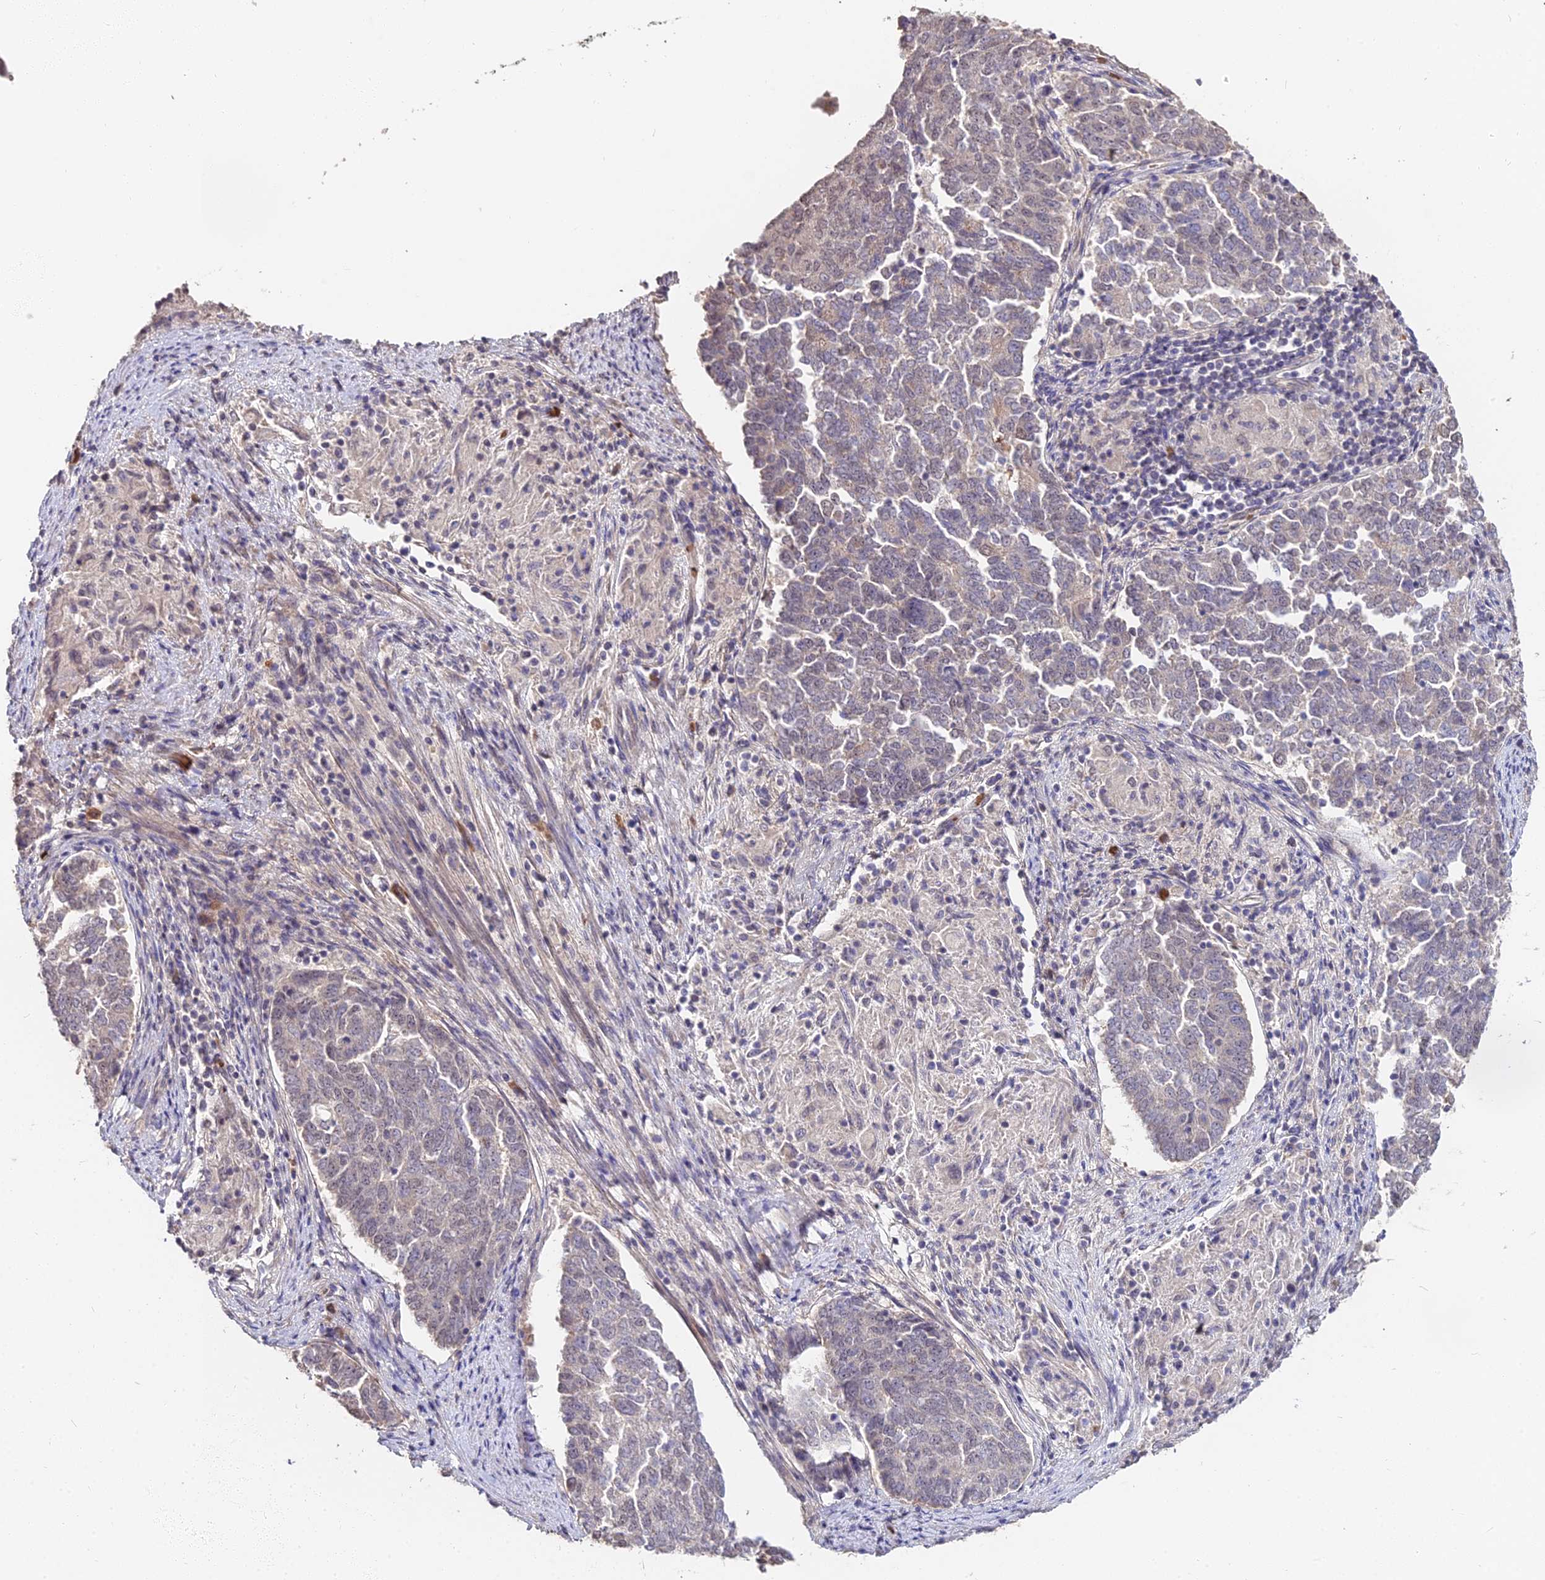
{"staining": {"intensity": "negative", "quantity": "none", "location": "none"}, "tissue": "endometrial cancer", "cell_type": "Tumor cells", "image_type": "cancer", "snomed": [{"axis": "morphology", "description": "Adenocarcinoma, NOS"}, {"axis": "topography", "description": "Endometrium"}], "caption": "High magnification brightfield microscopy of endometrial adenocarcinoma stained with DAB (brown) and counterstained with hematoxylin (blue): tumor cells show no significant expression.", "gene": "ZDBF2", "patient": {"sex": "female", "age": 80}}